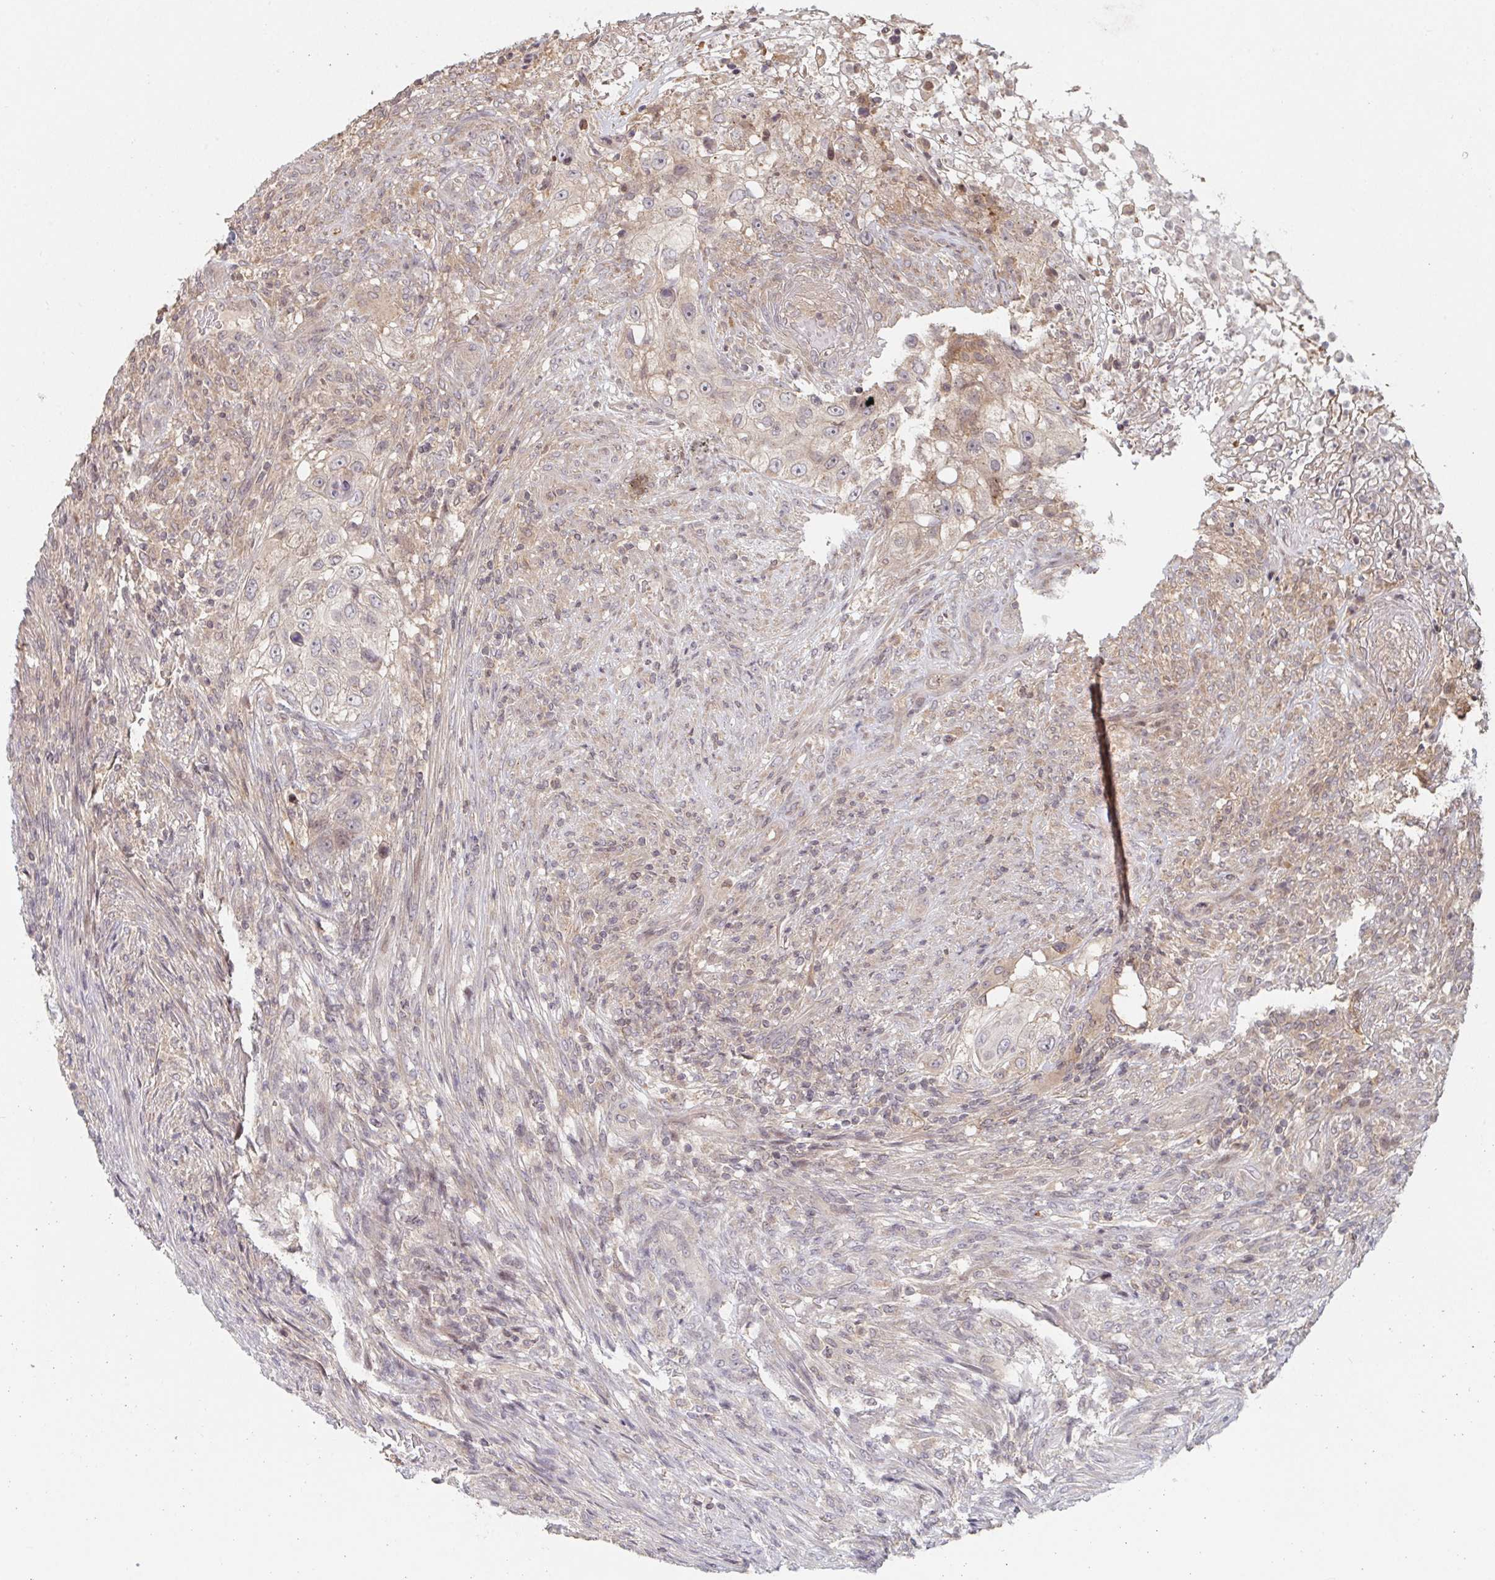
{"staining": {"intensity": "negative", "quantity": "none", "location": "none"}, "tissue": "urothelial cancer", "cell_type": "Tumor cells", "image_type": "cancer", "snomed": [{"axis": "morphology", "description": "Urothelial carcinoma, High grade"}, {"axis": "topography", "description": "Urinary bladder"}], "caption": "Immunohistochemical staining of human urothelial cancer displays no significant positivity in tumor cells.", "gene": "DCST1", "patient": {"sex": "female", "age": 60}}